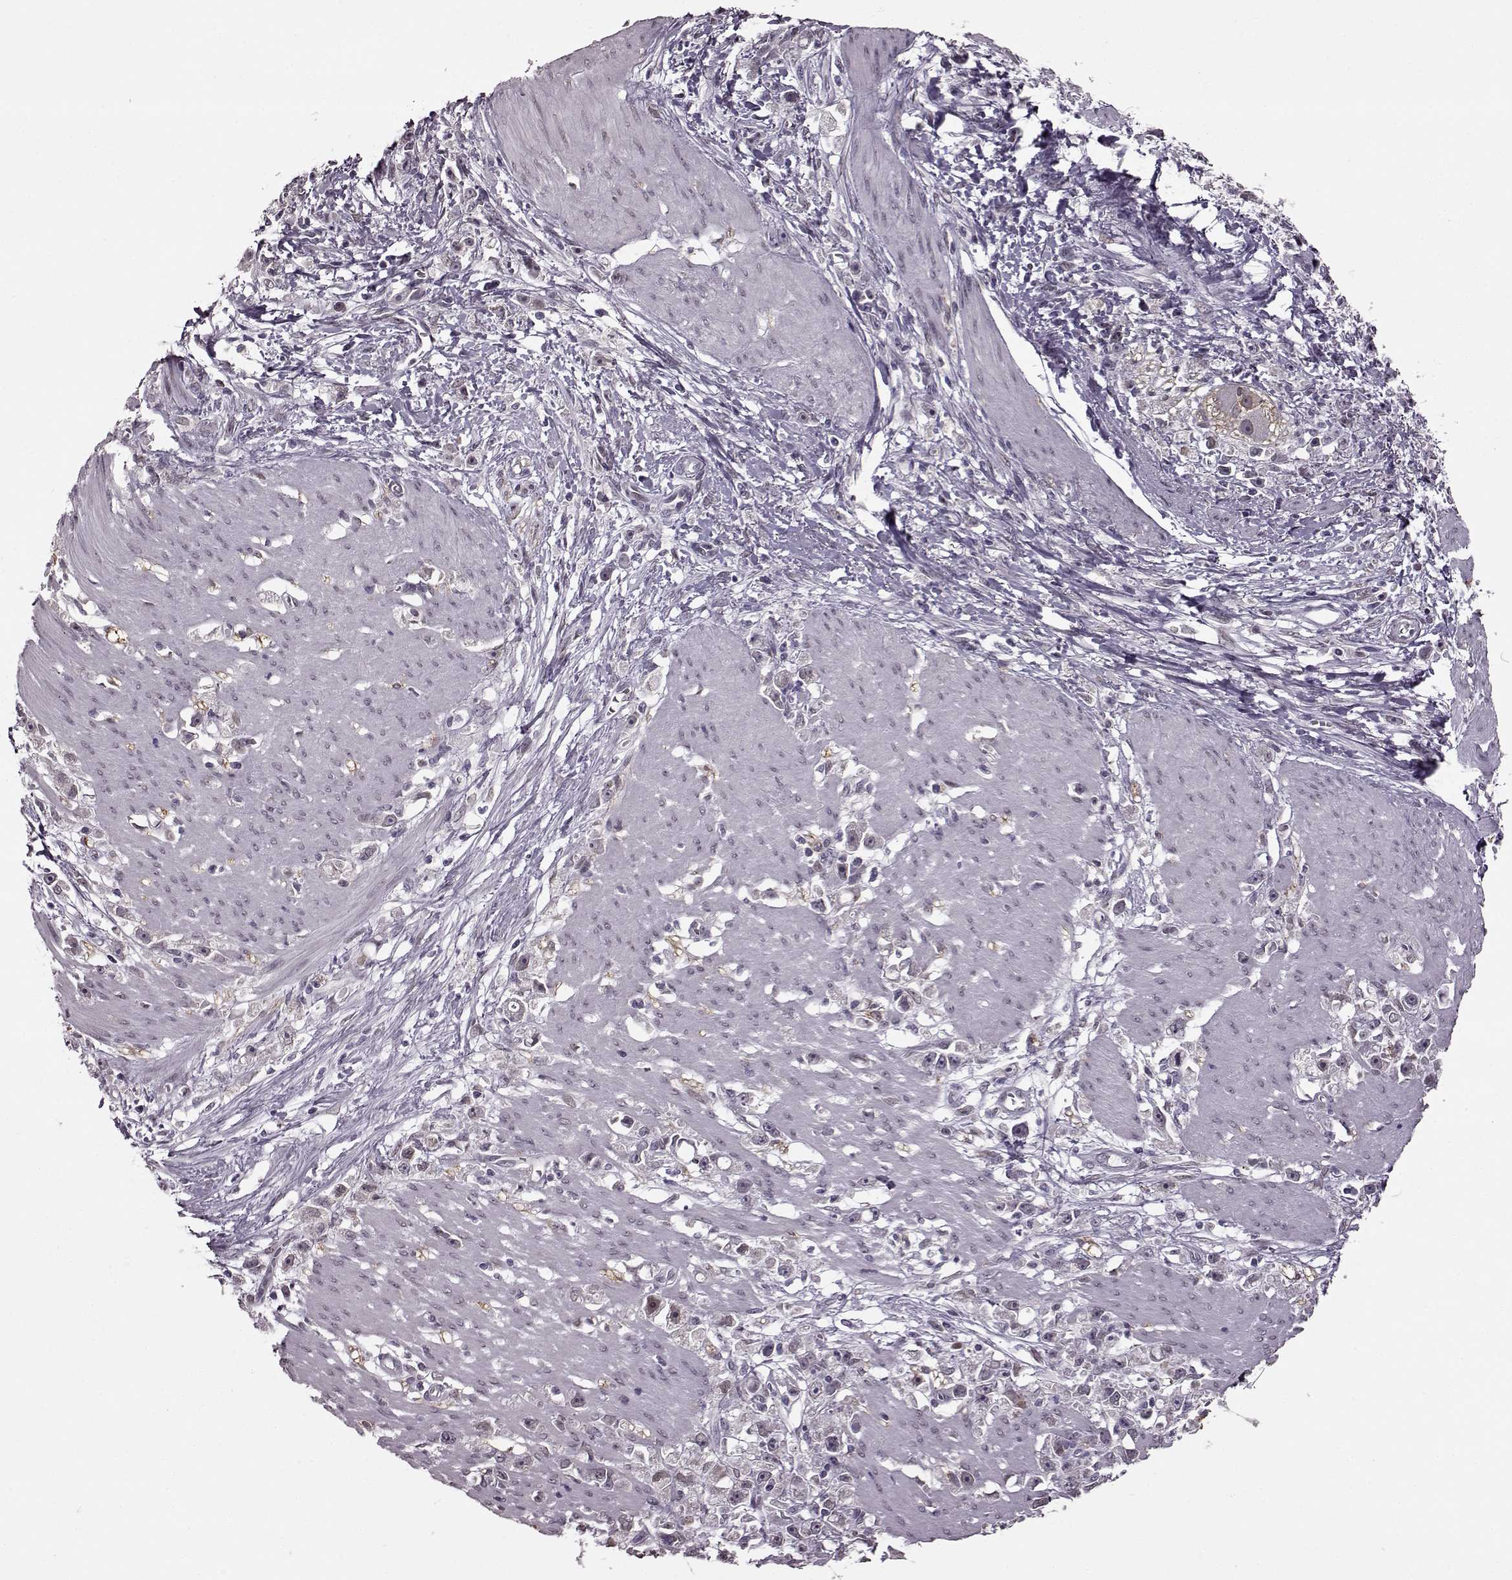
{"staining": {"intensity": "weak", "quantity": "<25%", "location": "nuclear"}, "tissue": "stomach cancer", "cell_type": "Tumor cells", "image_type": "cancer", "snomed": [{"axis": "morphology", "description": "Adenocarcinoma, NOS"}, {"axis": "topography", "description": "Stomach"}], "caption": "A high-resolution image shows IHC staining of stomach adenocarcinoma, which displays no significant expression in tumor cells.", "gene": "STX1B", "patient": {"sex": "female", "age": 59}}